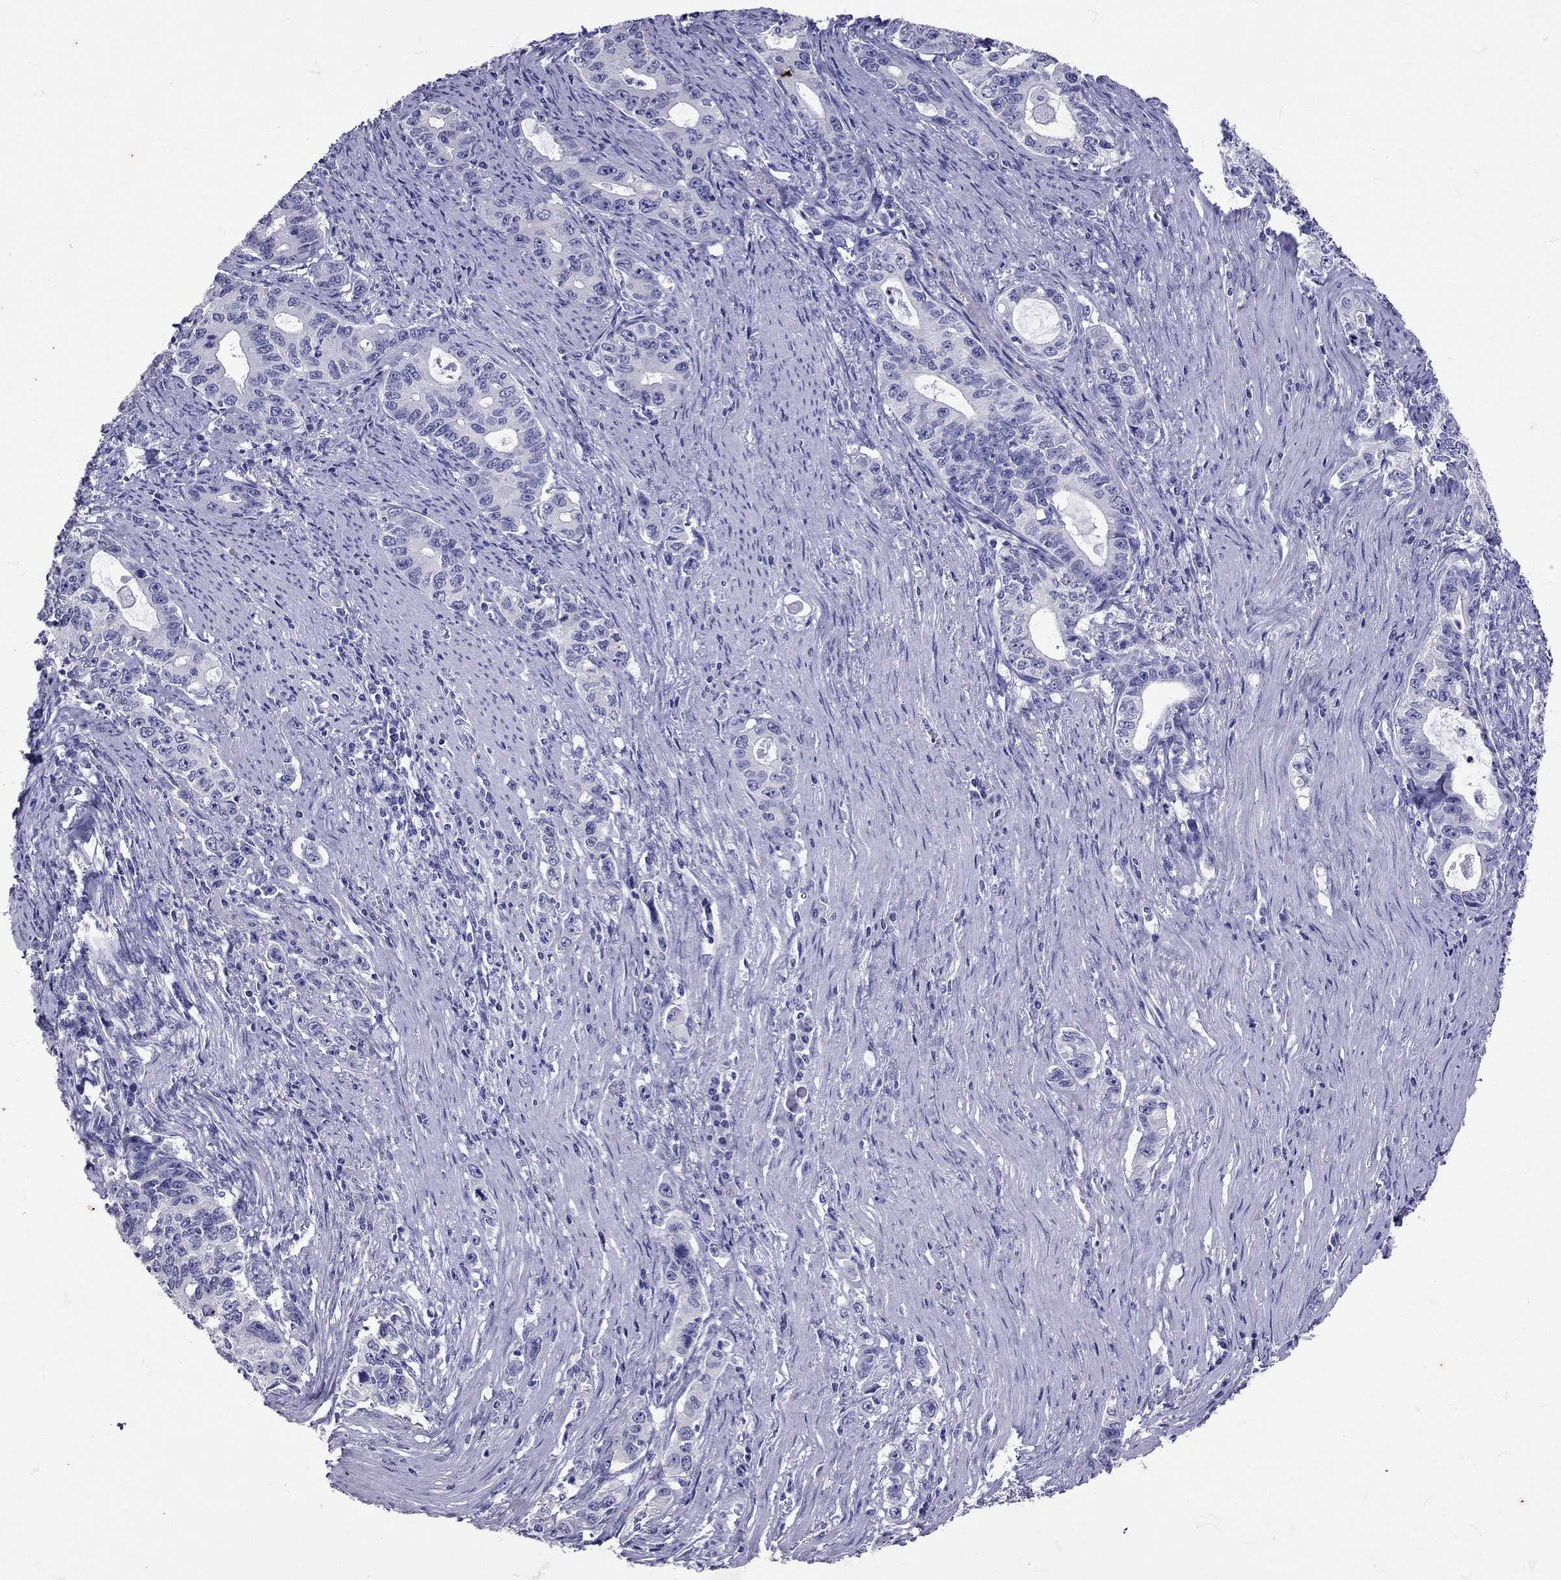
{"staining": {"intensity": "negative", "quantity": "none", "location": "none"}, "tissue": "stomach cancer", "cell_type": "Tumor cells", "image_type": "cancer", "snomed": [{"axis": "morphology", "description": "Adenocarcinoma, NOS"}, {"axis": "topography", "description": "Stomach, lower"}], "caption": "An immunohistochemistry photomicrograph of stomach cancer (adenocarcinoma) is shown. There is no staining in tumor cells of stomach cancer (adenocarcinoma).", "gene": "AVP", "patient": {"sex": "female", "age": 72}}